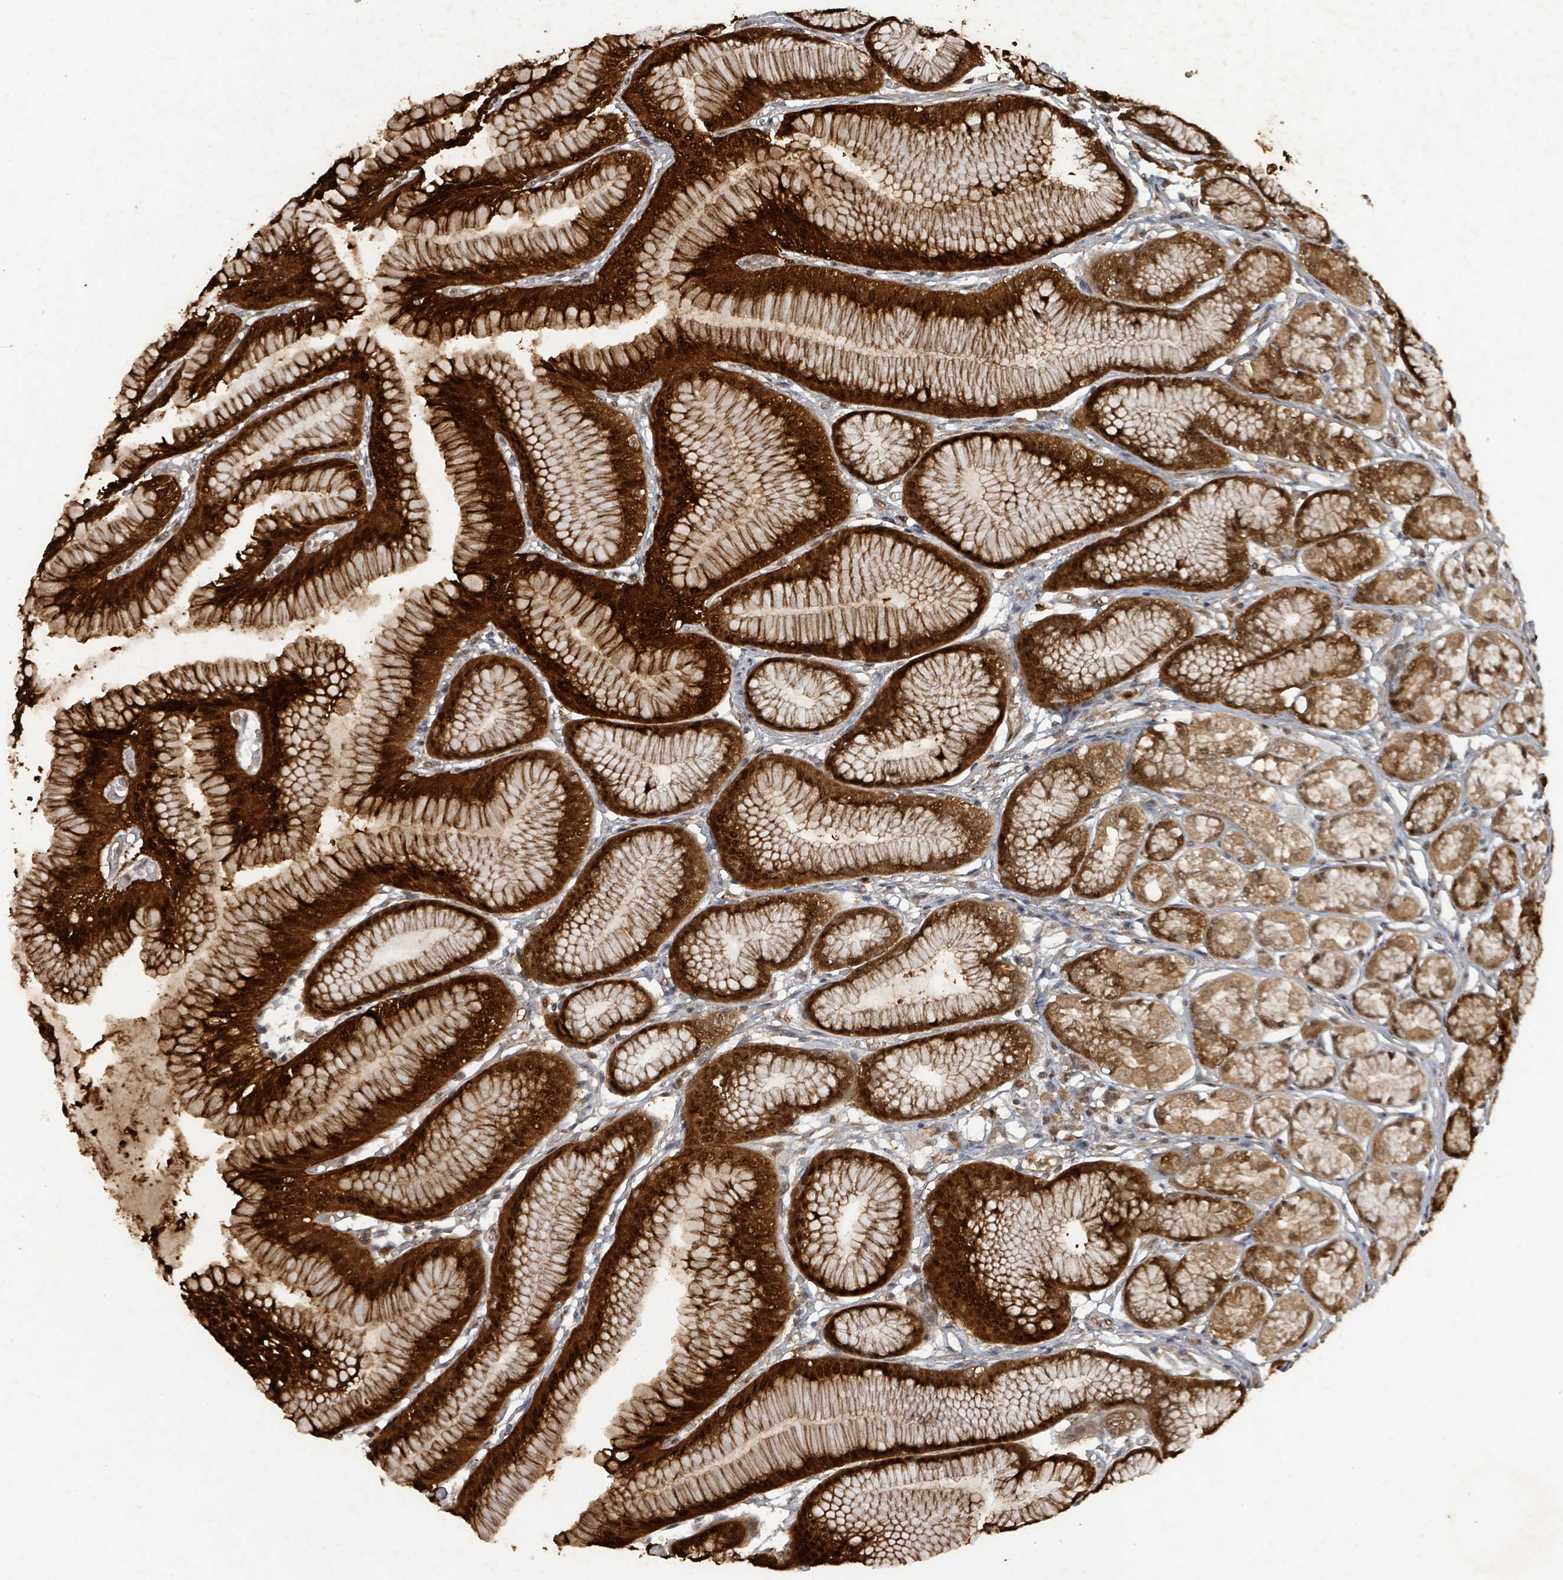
{"staining": {"intensity": "strong", "quantity": ">75%", "location": "cytoplasmic/membranous,nuclear"}, "tissue": "stomach", "cell_type": "Glandular cells", "image_type": "normal", "snomed": [{"axis": "morphology", "description": "Normal tissue, NOS"}, {"axis": "morphology", "description": "Adenocarcinoma, NOS"}, {"axis": "morphology", "description": "Adenocarcinoma, High grade"}, {"axis": "topography", "description": "Stomach, upper"}, {"axis": "topography", "description": "Stomach"}], "caption": "This is a photomicrograph of IHC staining of unremarkable stomach, which shows strong positivity in the cytoplasmic/membranous,nuclear of glandular cells.", "gene": "KDM4E", "patient": {"sex": "female", "age": 65}}